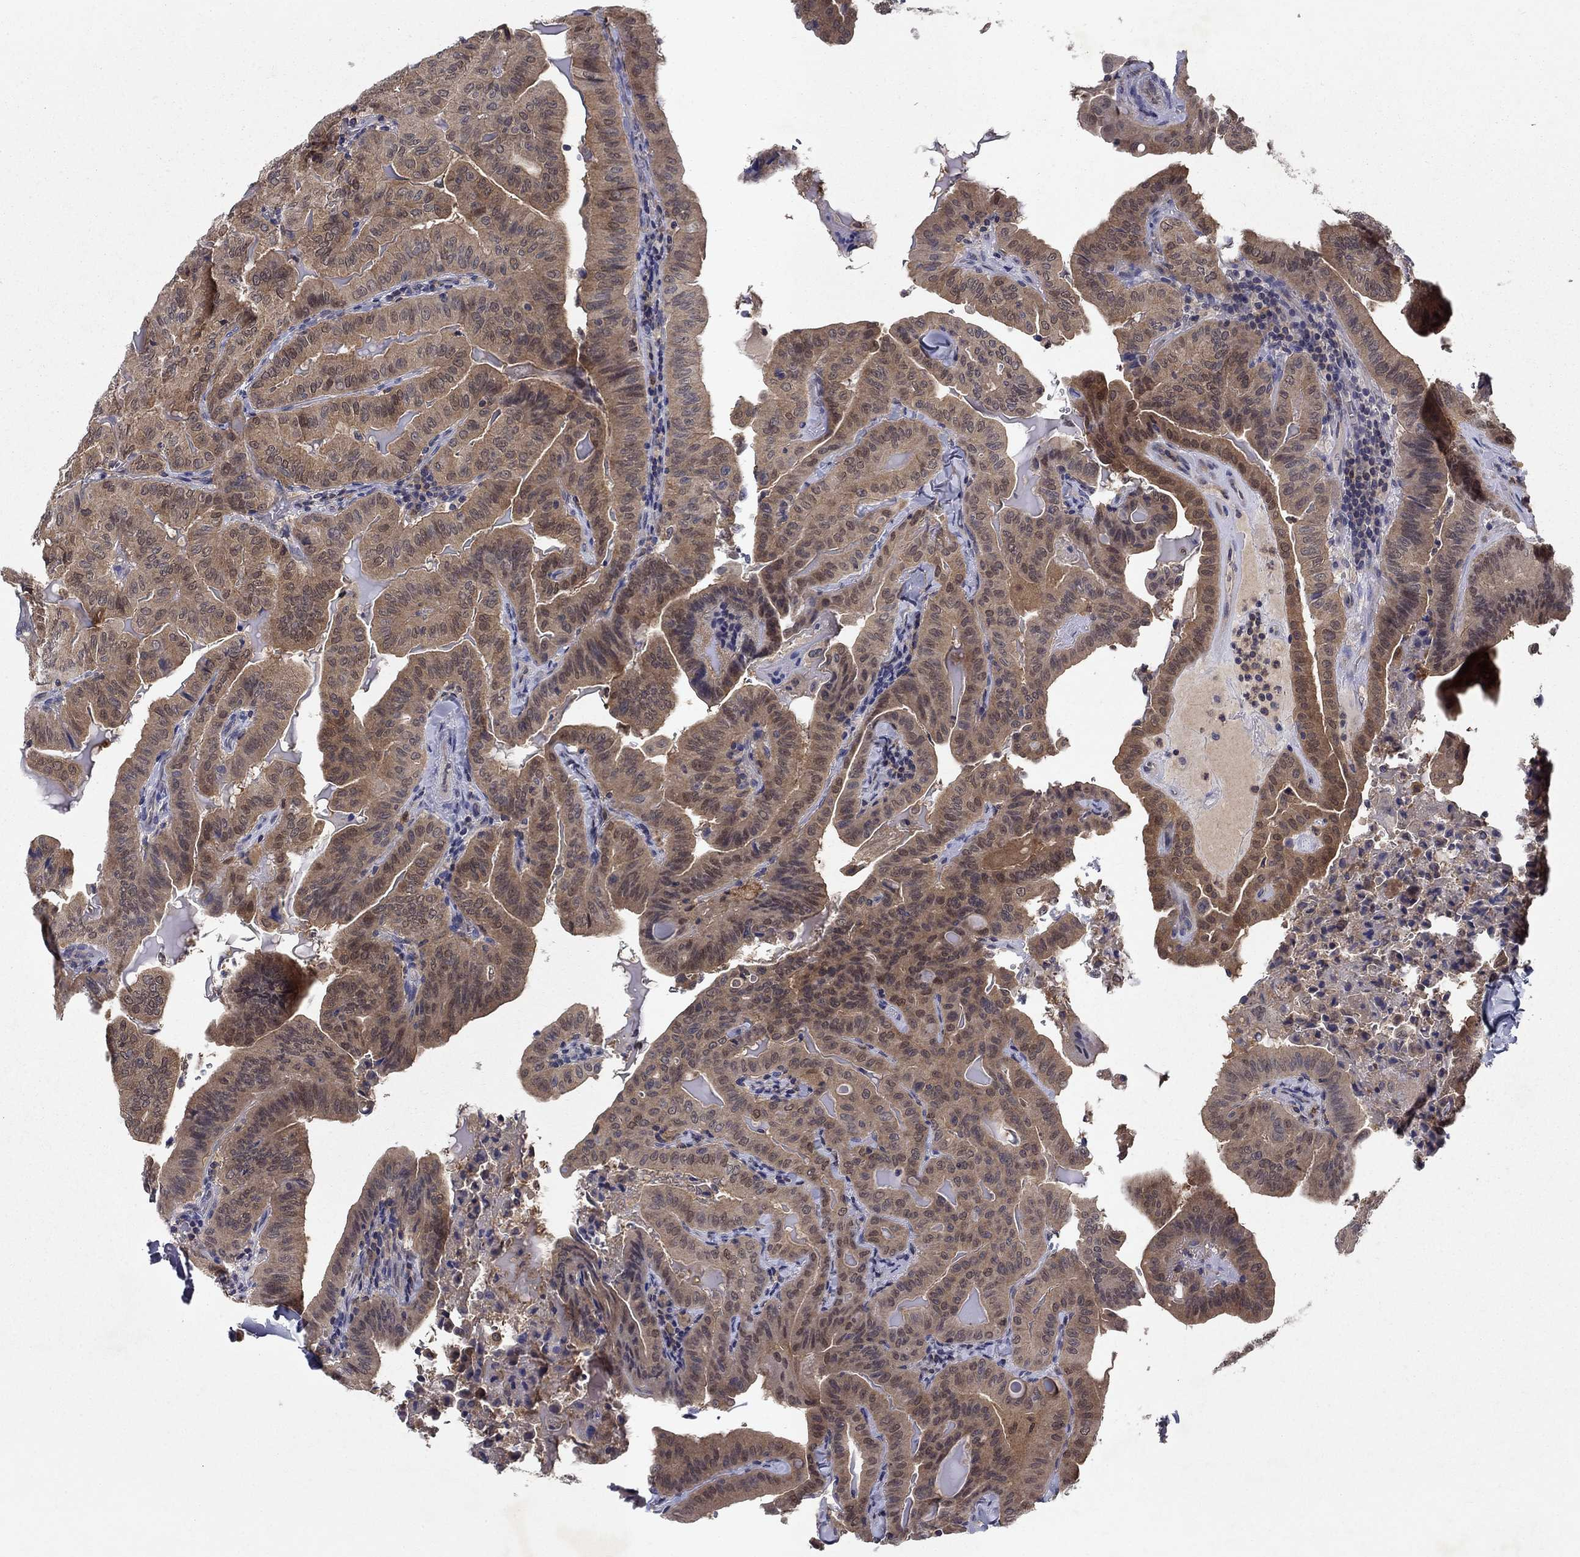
{"staining": {"intensity": "moderate", "quantity": ">75%", "location": "cytoplasmic/membranous"}, "tissue": "thyroid cancer", "cell_type": "Tumor cells", "image_type": "cancer", "snomed": [{"axis": "morphology", "description": "Papillary adenocarcinoma, NOS"}, {"axis": "topography", "description": "Thyroid gland"}], "caption": "A high-resolution image shows immunohistochemistry (IHC) staining of thyroid cancer, which demonstrates moderate cytoplasmic/membranous expression in approximately >75% of tumor cells. (DAB IHC with brightfield microscopy, high magnification).", "gene": "GLTP", "patient": {"sex": "female", "age": 68}}